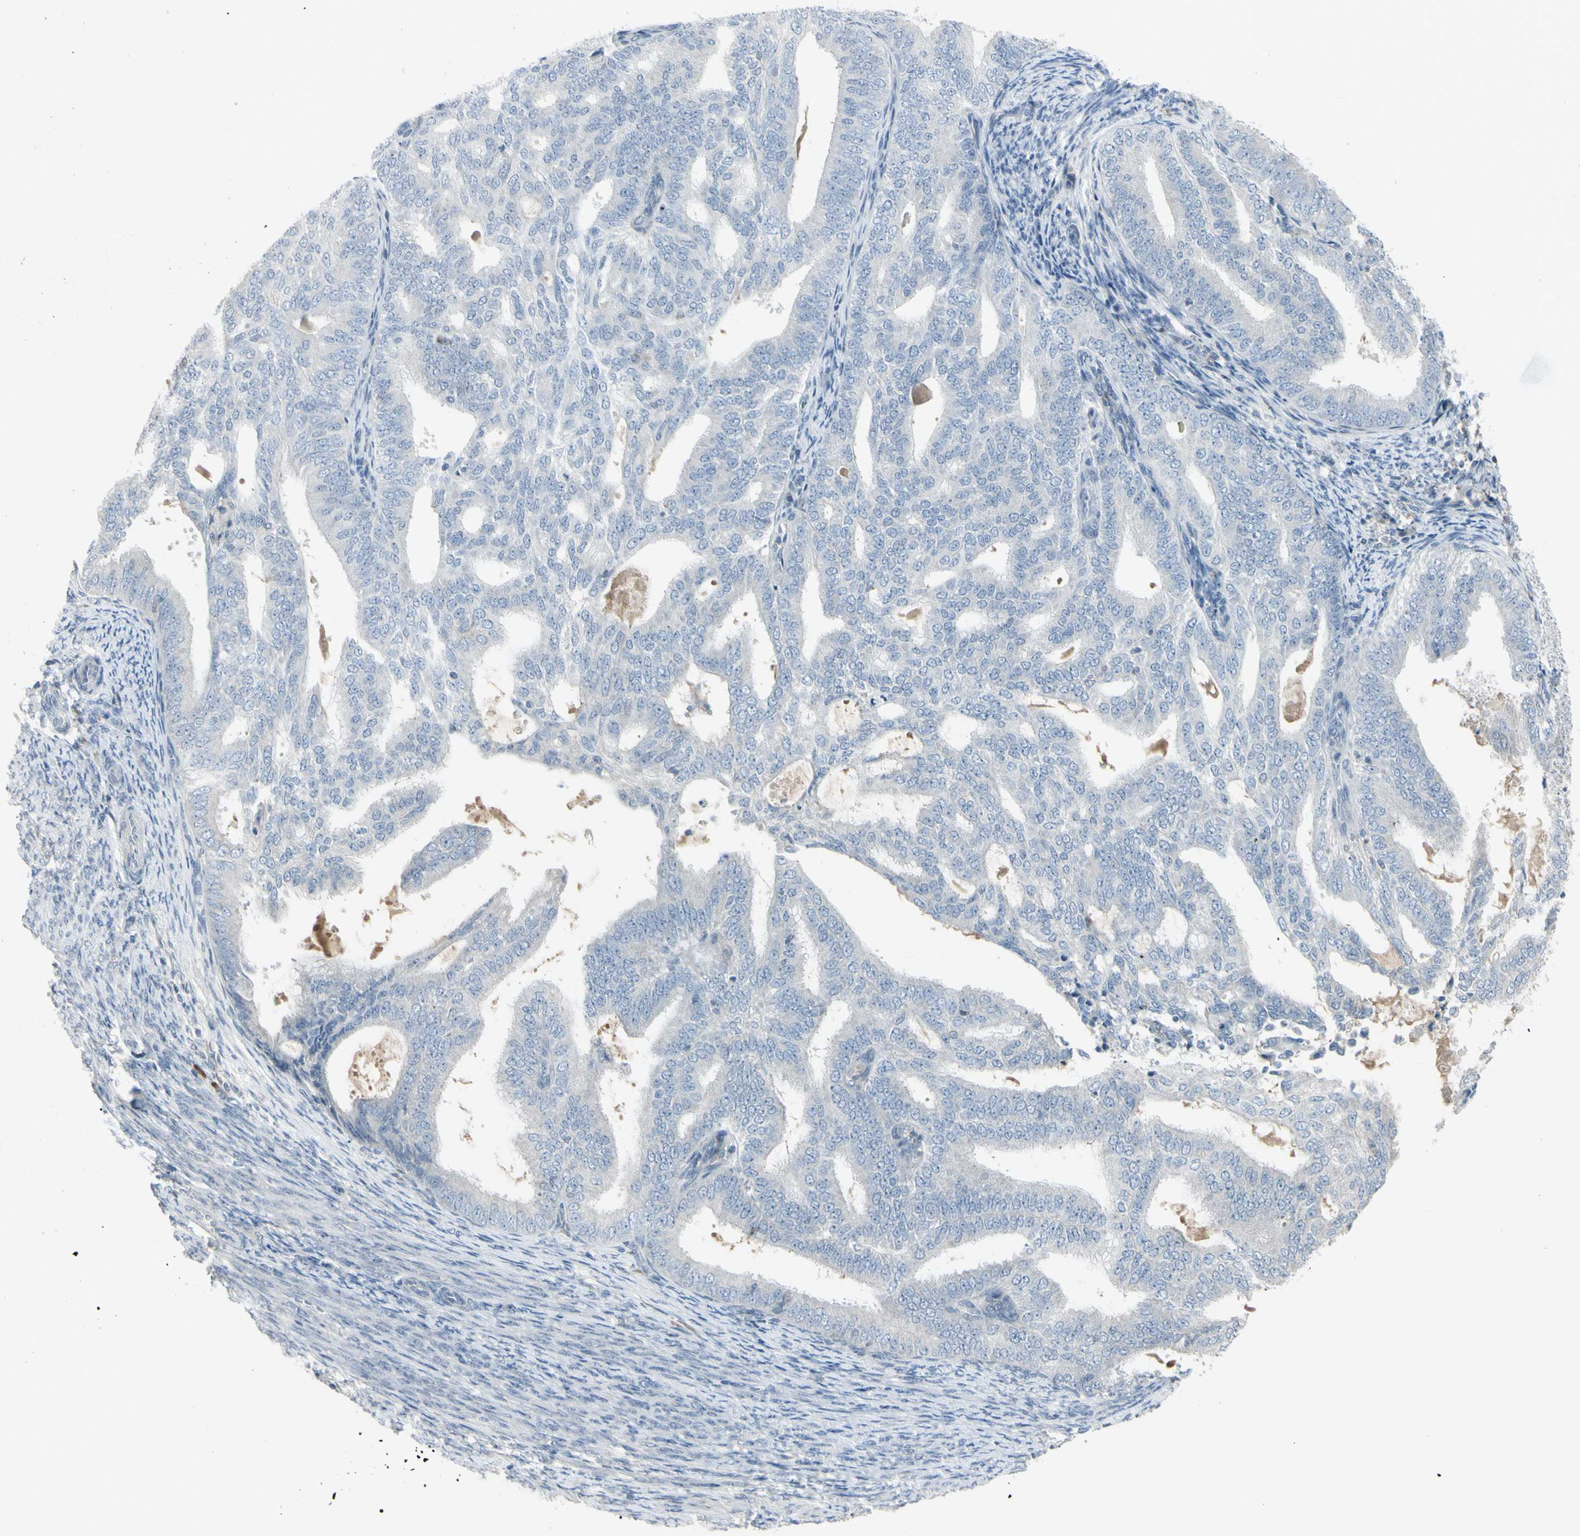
{"staining": {"intensity": "negative", "quantity": "none", "location": "none"}, "tissue": "endometrial cancer", "cell_type": "Tumor cells", "image_type": "cancer", "snomed": [{"axis": "morphology", "description": "Adenocarcinoma, NOS"}, {"axis": "topography", "description": "Endometrium"}], "caption": "DAB (3,3'-diaminobenzidine) immunohistochemical staining of endometrial cancer displays no significant positivity in tumor cells.", "gene": "PIAS4", "patient": {"sex": "female", "age": 58}}